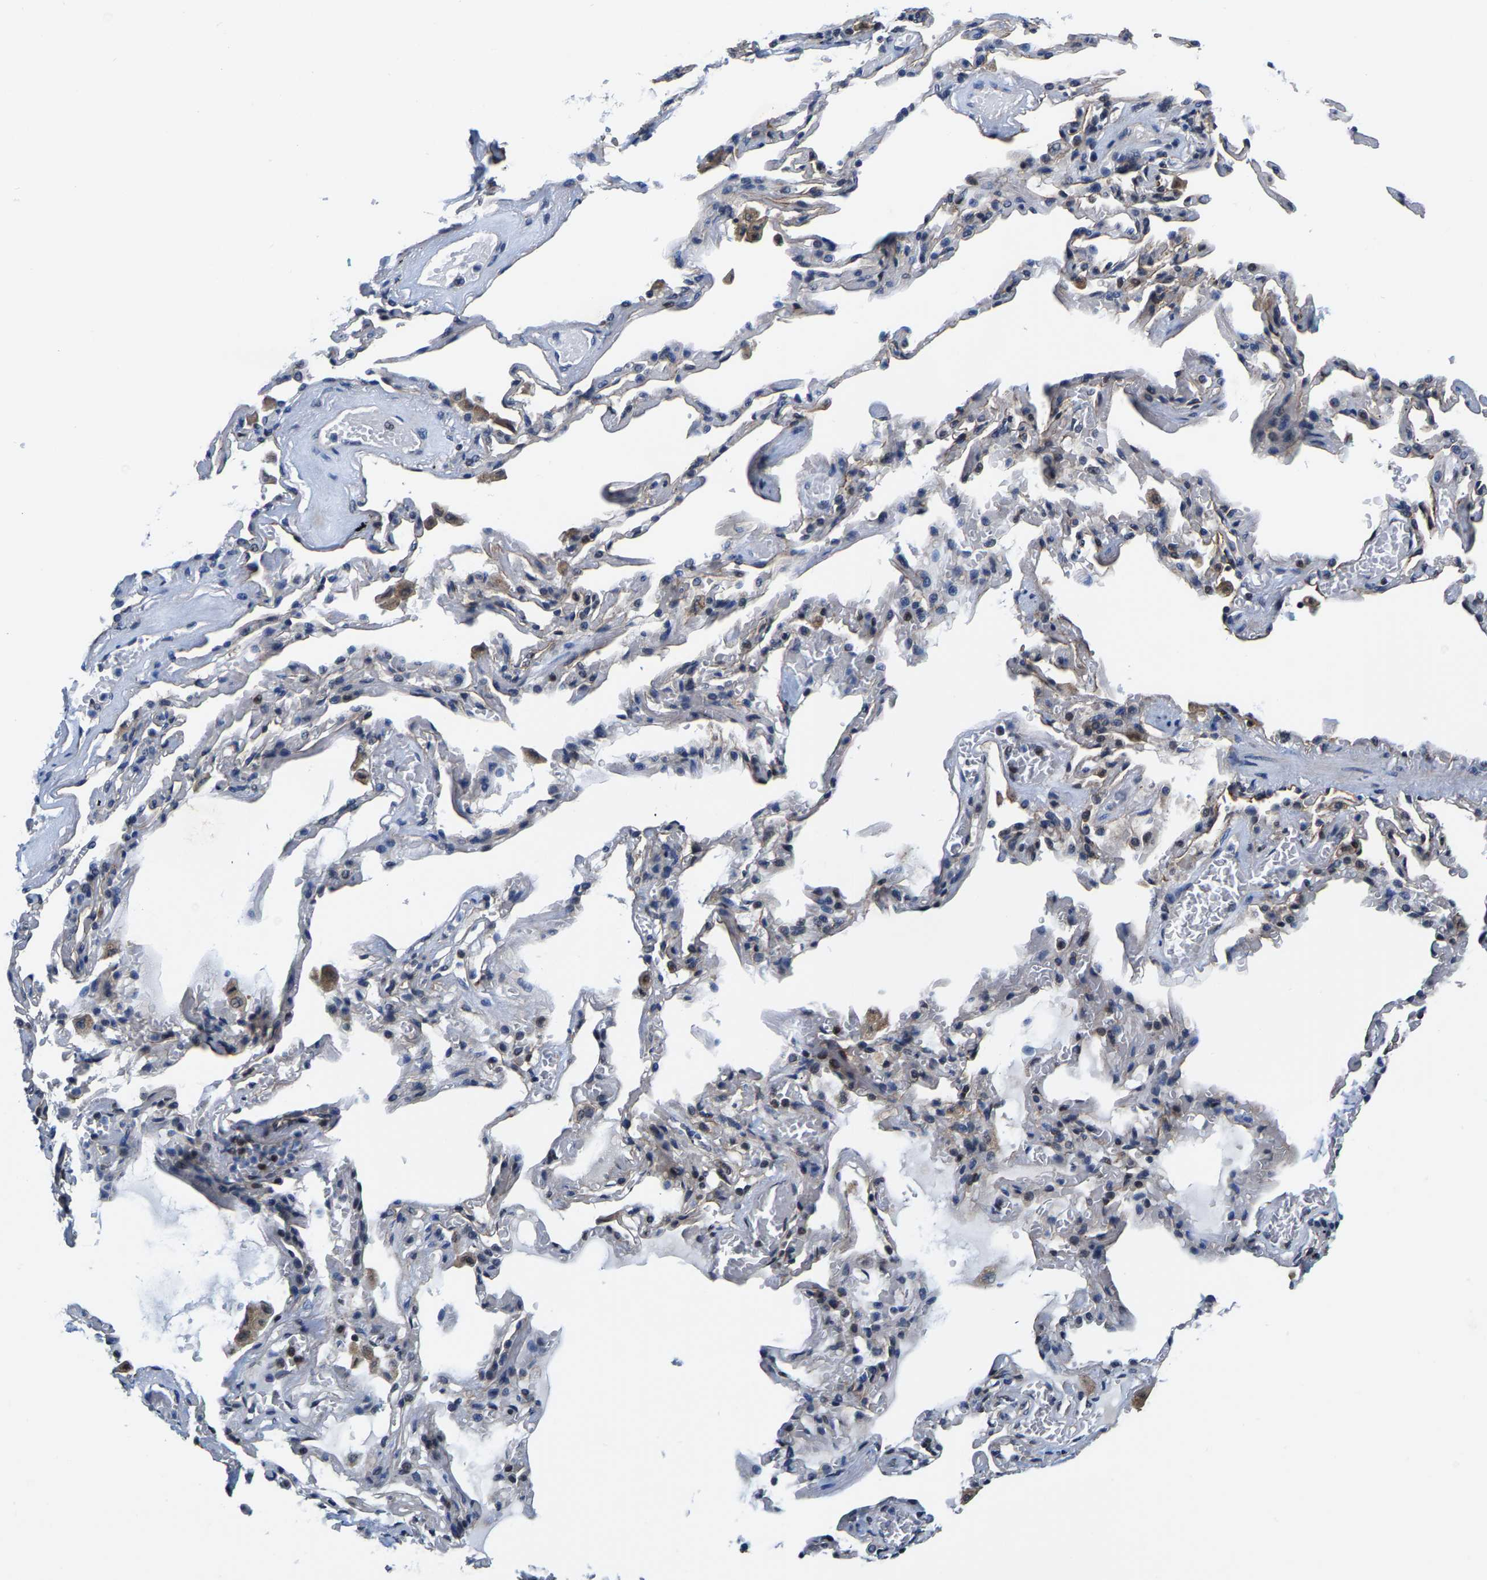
{"staining": {"intensity": "negative", "quantity": "none", "location": "none"}, "tissue": "adipose tissue", "cell_type": "Adipocytes", "image_type": "normal", "snomed": [{"axis": "morphology", "description": "Normal tissue, NOS"}, {"axis": "topography", "description": "Cartilage tissue"}, {"axis": "topography", "description": "Lung"}], "caption": "Immunohistochemistry of normal adipose tissue demonstrates no expression in adipocytes.", "gene": "GTPBP10", "patient": {"sex": "female", "age": 77}}